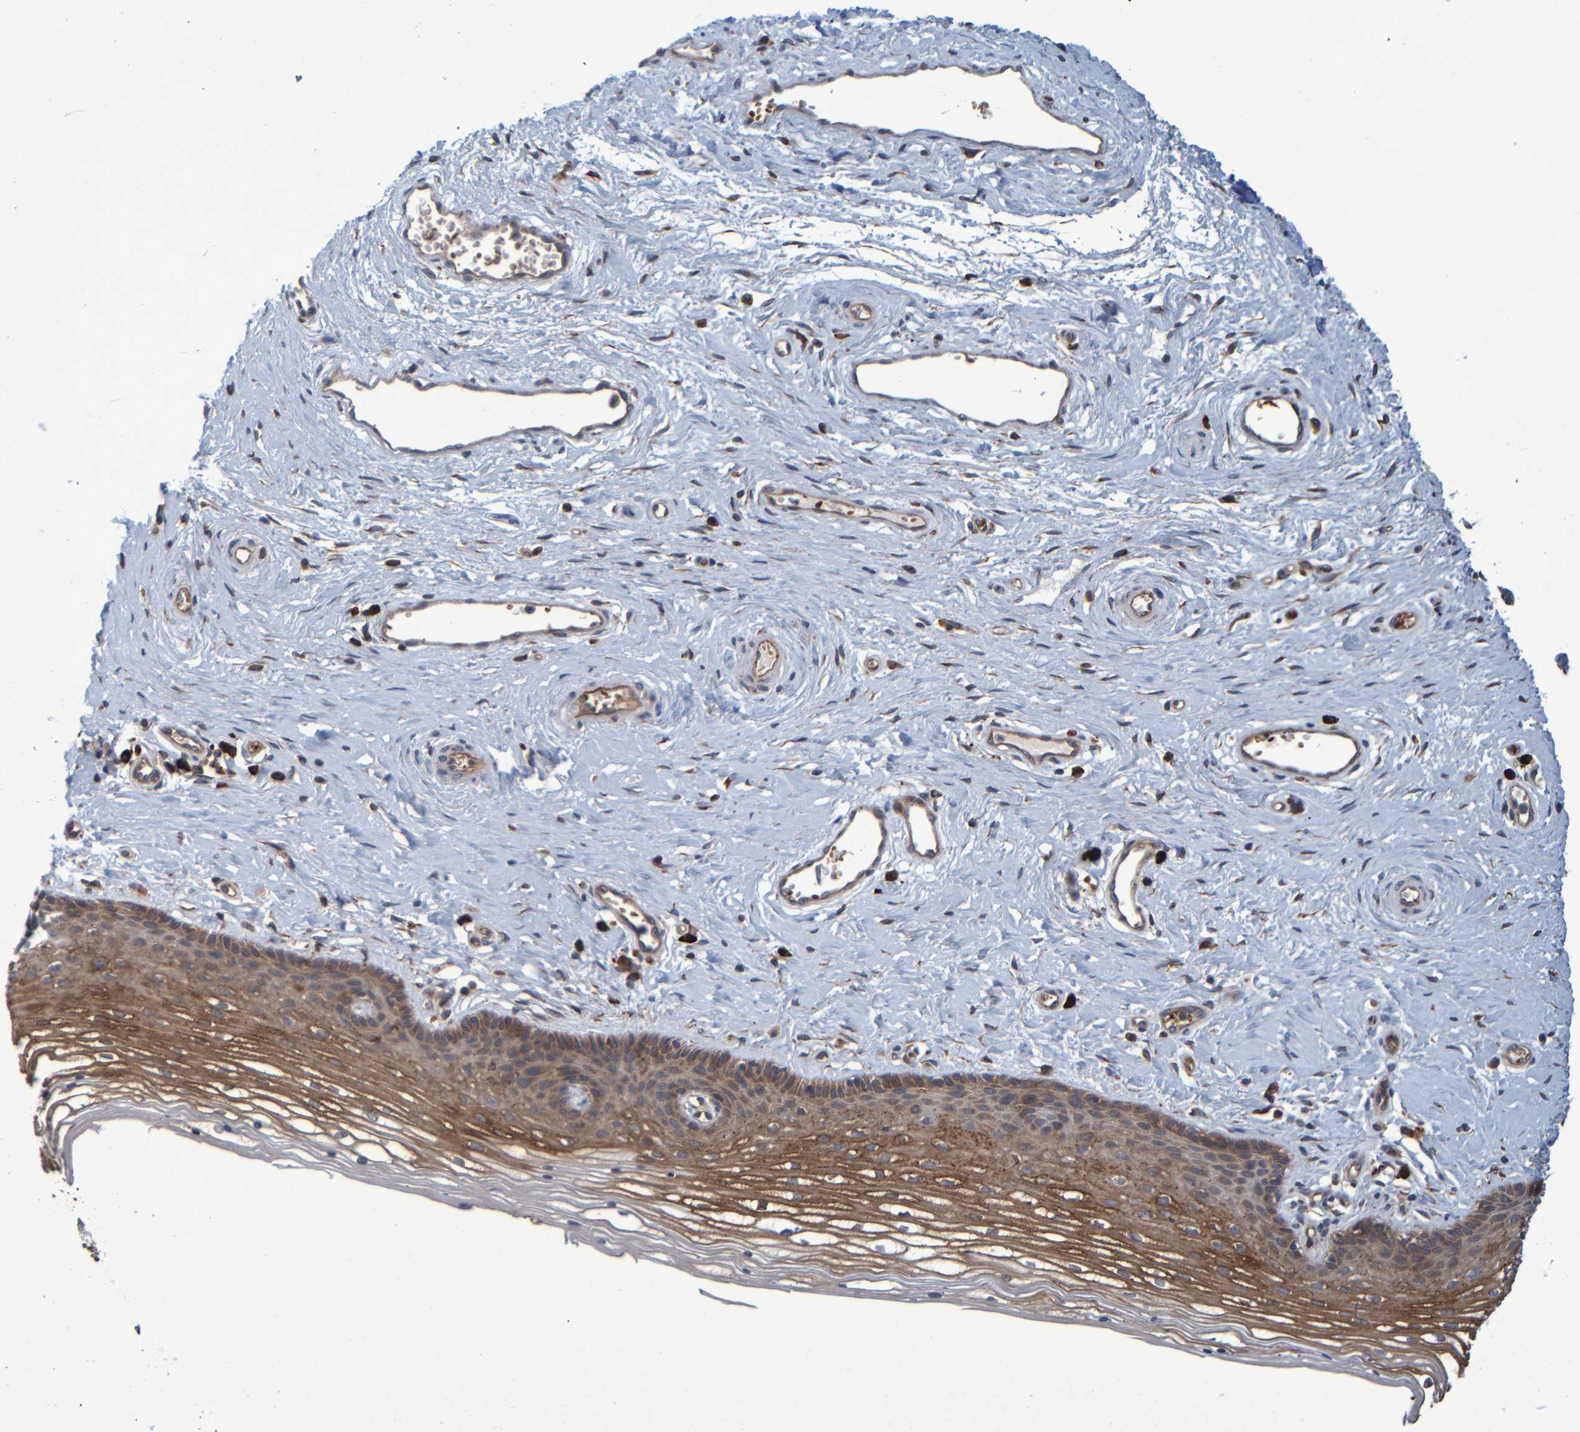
{"staining": {"intensity": "moderate", "quantity": ">75%", "location": "cytoplasmic/membranous"}, "tissue": "vagina", "cell_type": "Squamous epithelial cells", "image_type": "normal", "snomed": [{"axis": "morphology", "description": "Normal tissue, NOS"}, {"axis": "topography", "description": "Vagina"}], "caption": "High-power microscopy captured an immunohistochemistry (IHC) histopathology image of normal vagina, revealing moderate cytoplasmic/membranous expression in approximately >75% of squamous epithelial cells.", "gene": "SPAG5", "patient": {"sex": "female", "age": 46}}